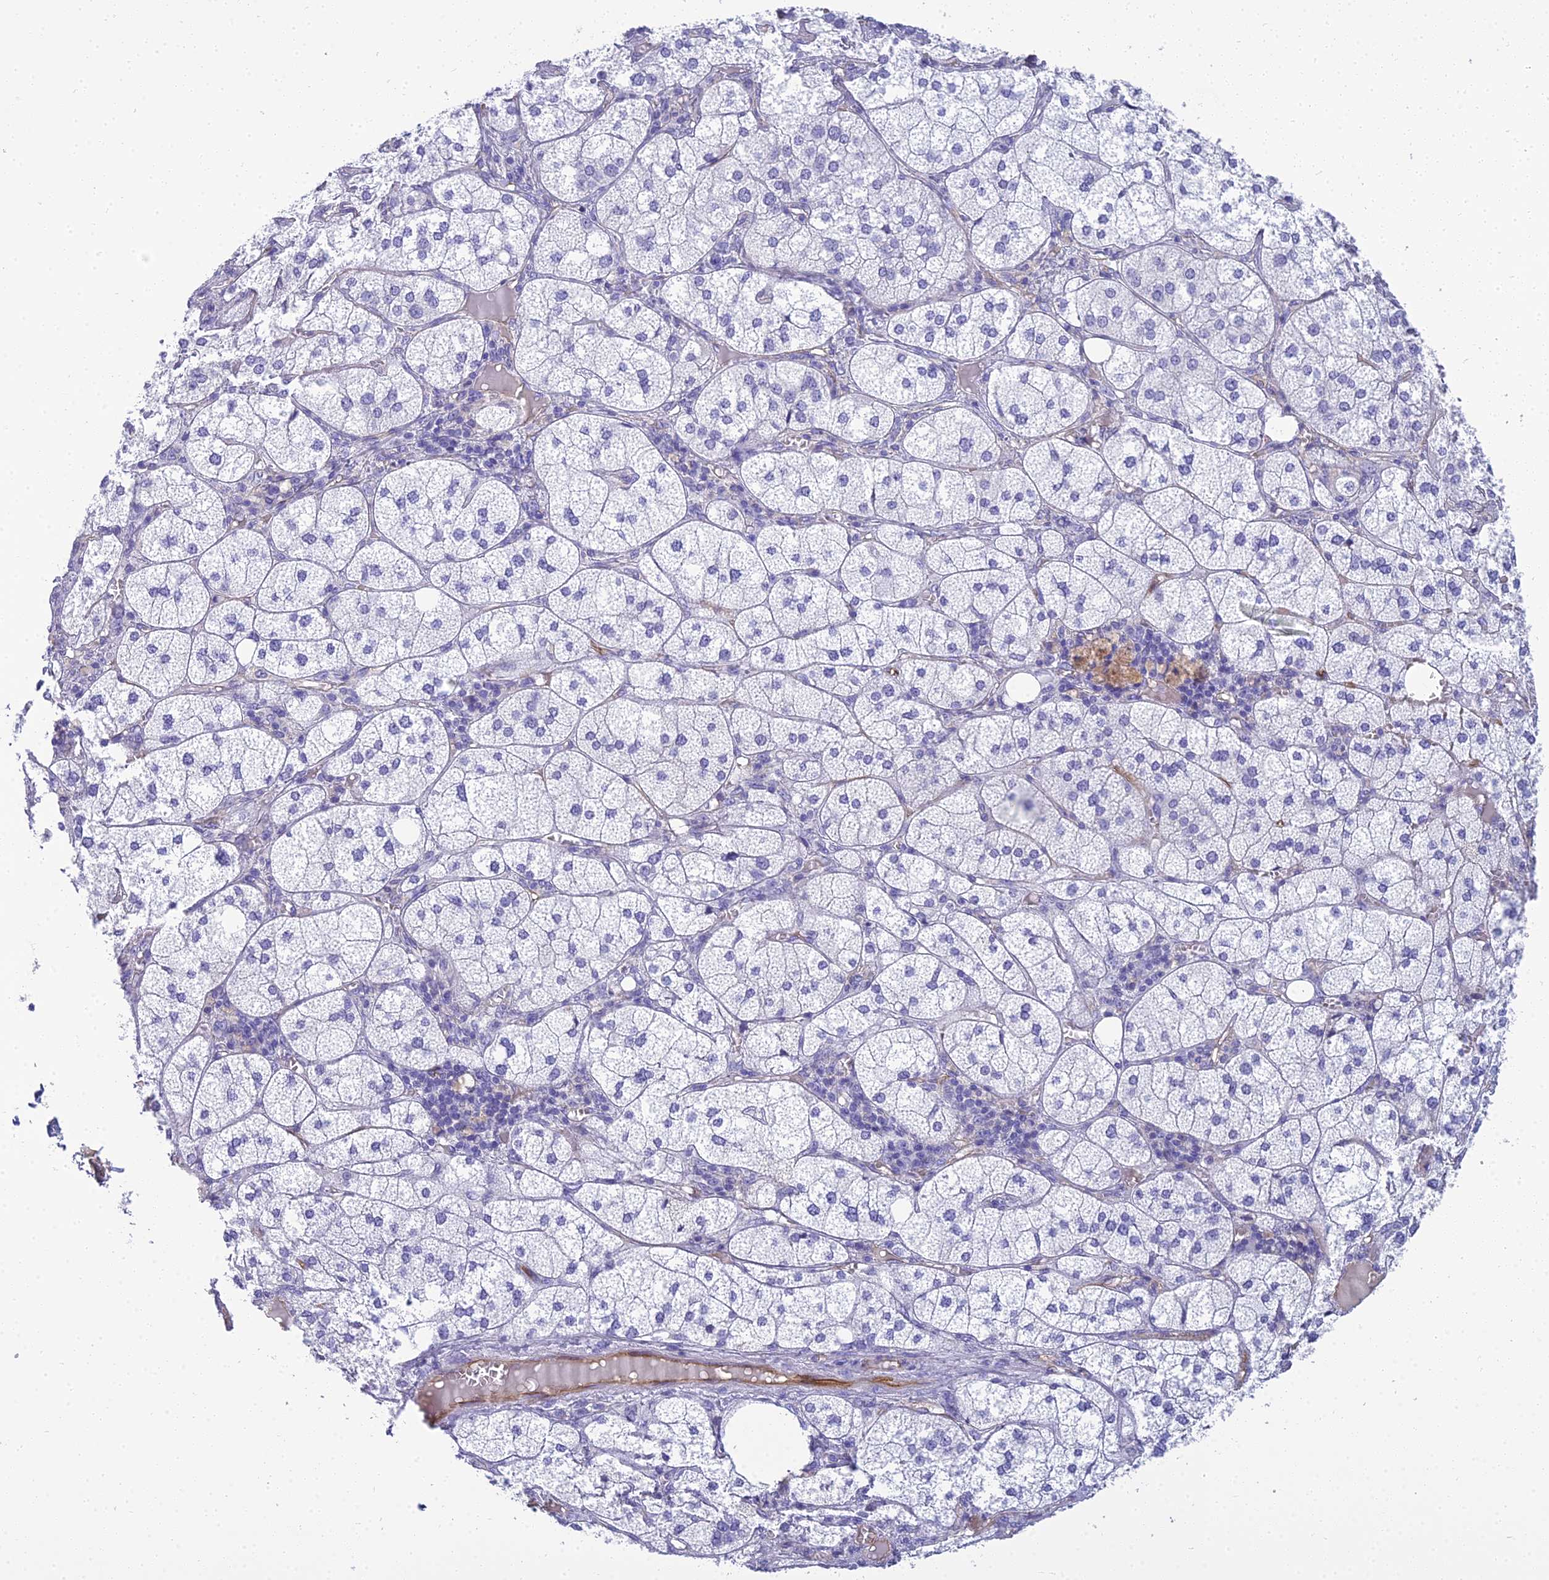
{"staining": {"intensity": "negative", "quantity": "none", "location": "none"}, "tissue": "adrenal gland", "cell_type": "Glandular cells", "image_type": "normal", "snomed": [{"axis": "morphology", "description": "Normal tissue, NOS"}, {"axis": "topography", "description": "Adrenal gland"}], "caption": "Immunohistochemistry (IHC) photomicrograph of unremarkable adrenal gland stained for a protein (brown), which displays no expression in glandular cells.", "gene": "NINJ1", "patient": {"sex": "female", "age": 61}}